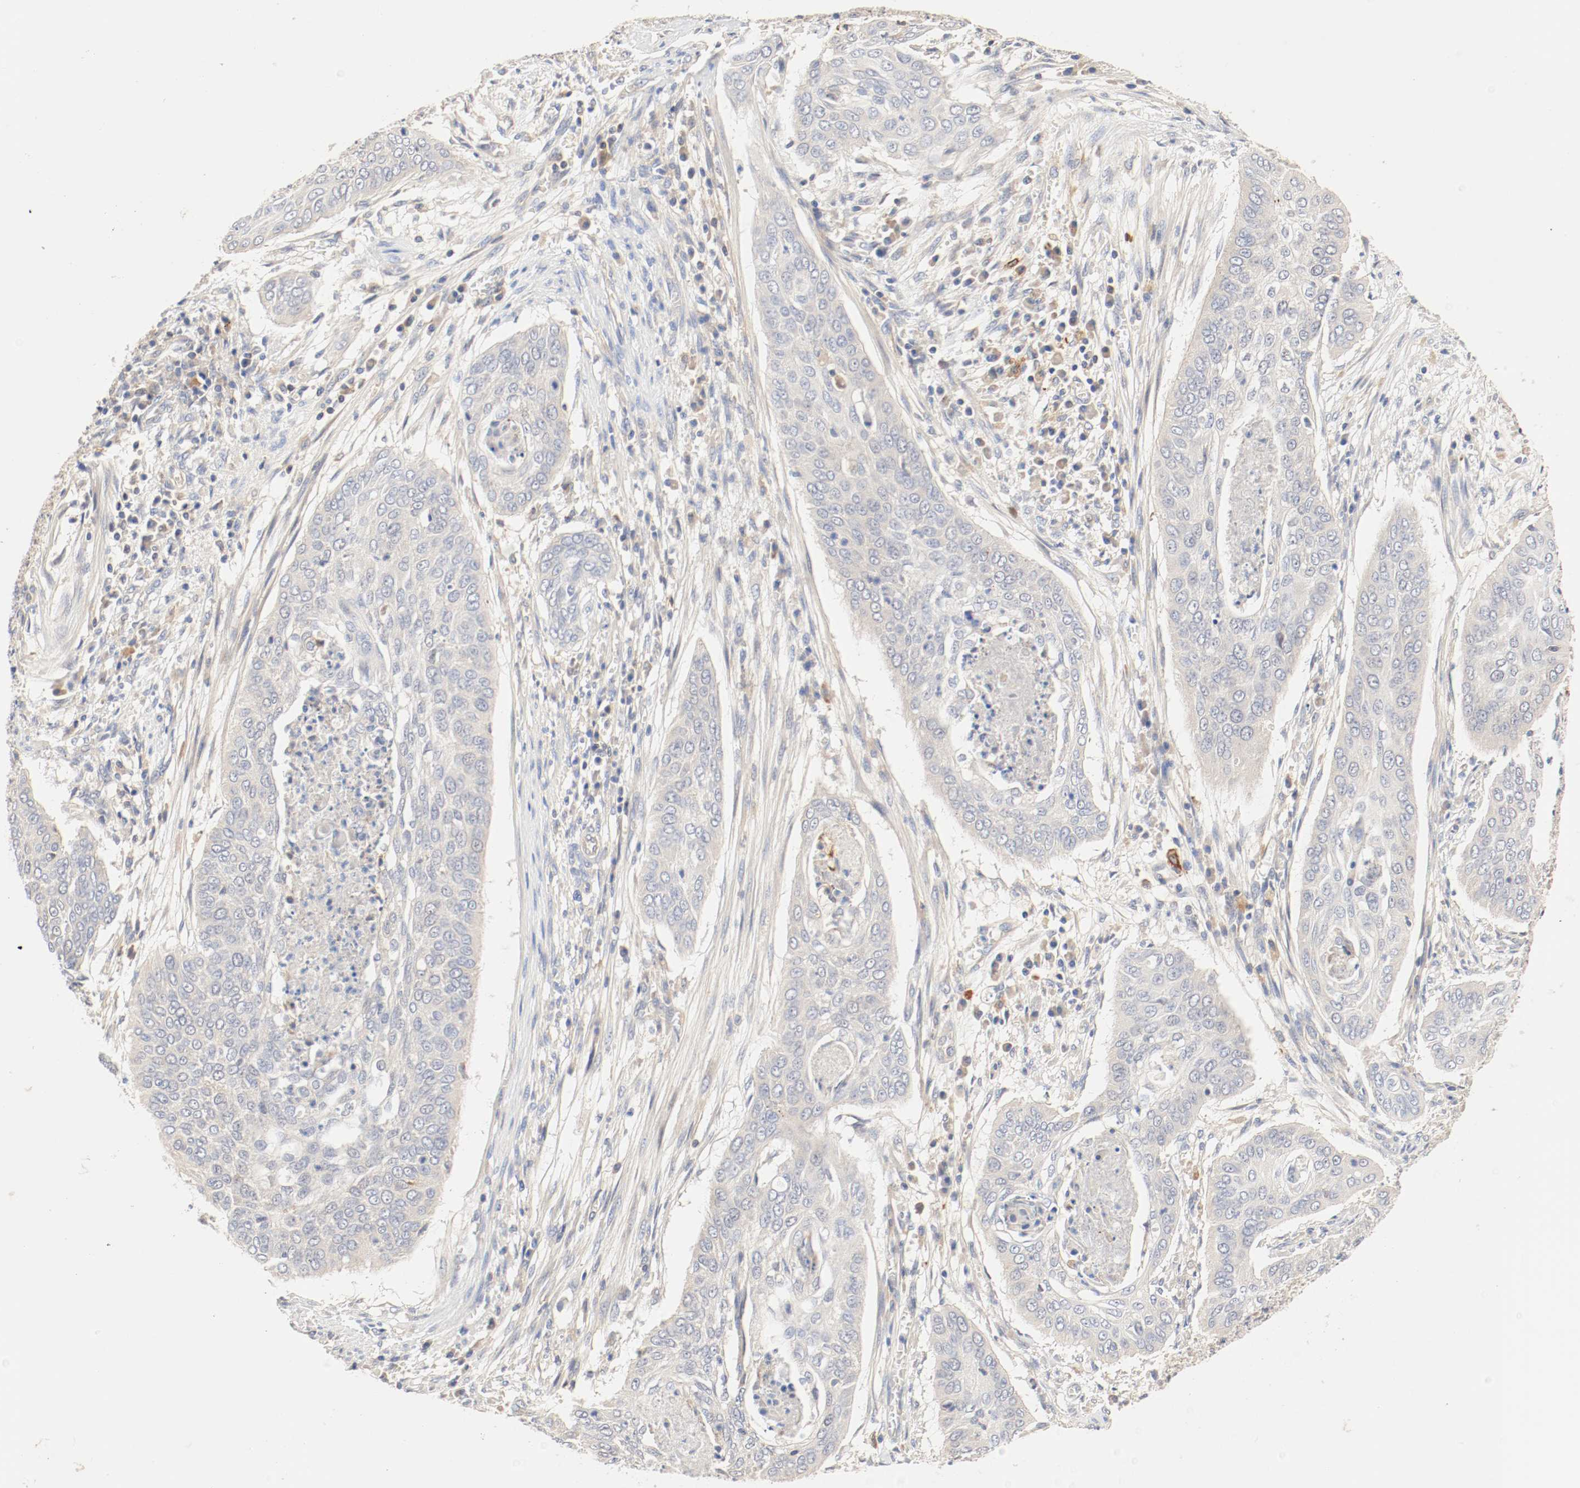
{"staining": {"intensity": "moderate", "quantity": ">75%", "location": "cytoplasmic/membranous"}, "tissue": "cervical cancer", "cell_type": "Tumor cells", "image_type": "cancer", "snomed": [{"axis": "morphology", "description": "Squamous cell carcinoma, NOS"}, {"axis": "topography", "description": "Cervix"}], "caption": "Moderate cytoplasmic/membranous positivity is appreciated in approximately >75% of tumor cells in cervical cancer (squamous cell carcinoma).", "gene": "GIT1", "patient": {"sex": "female", "age": 39}}